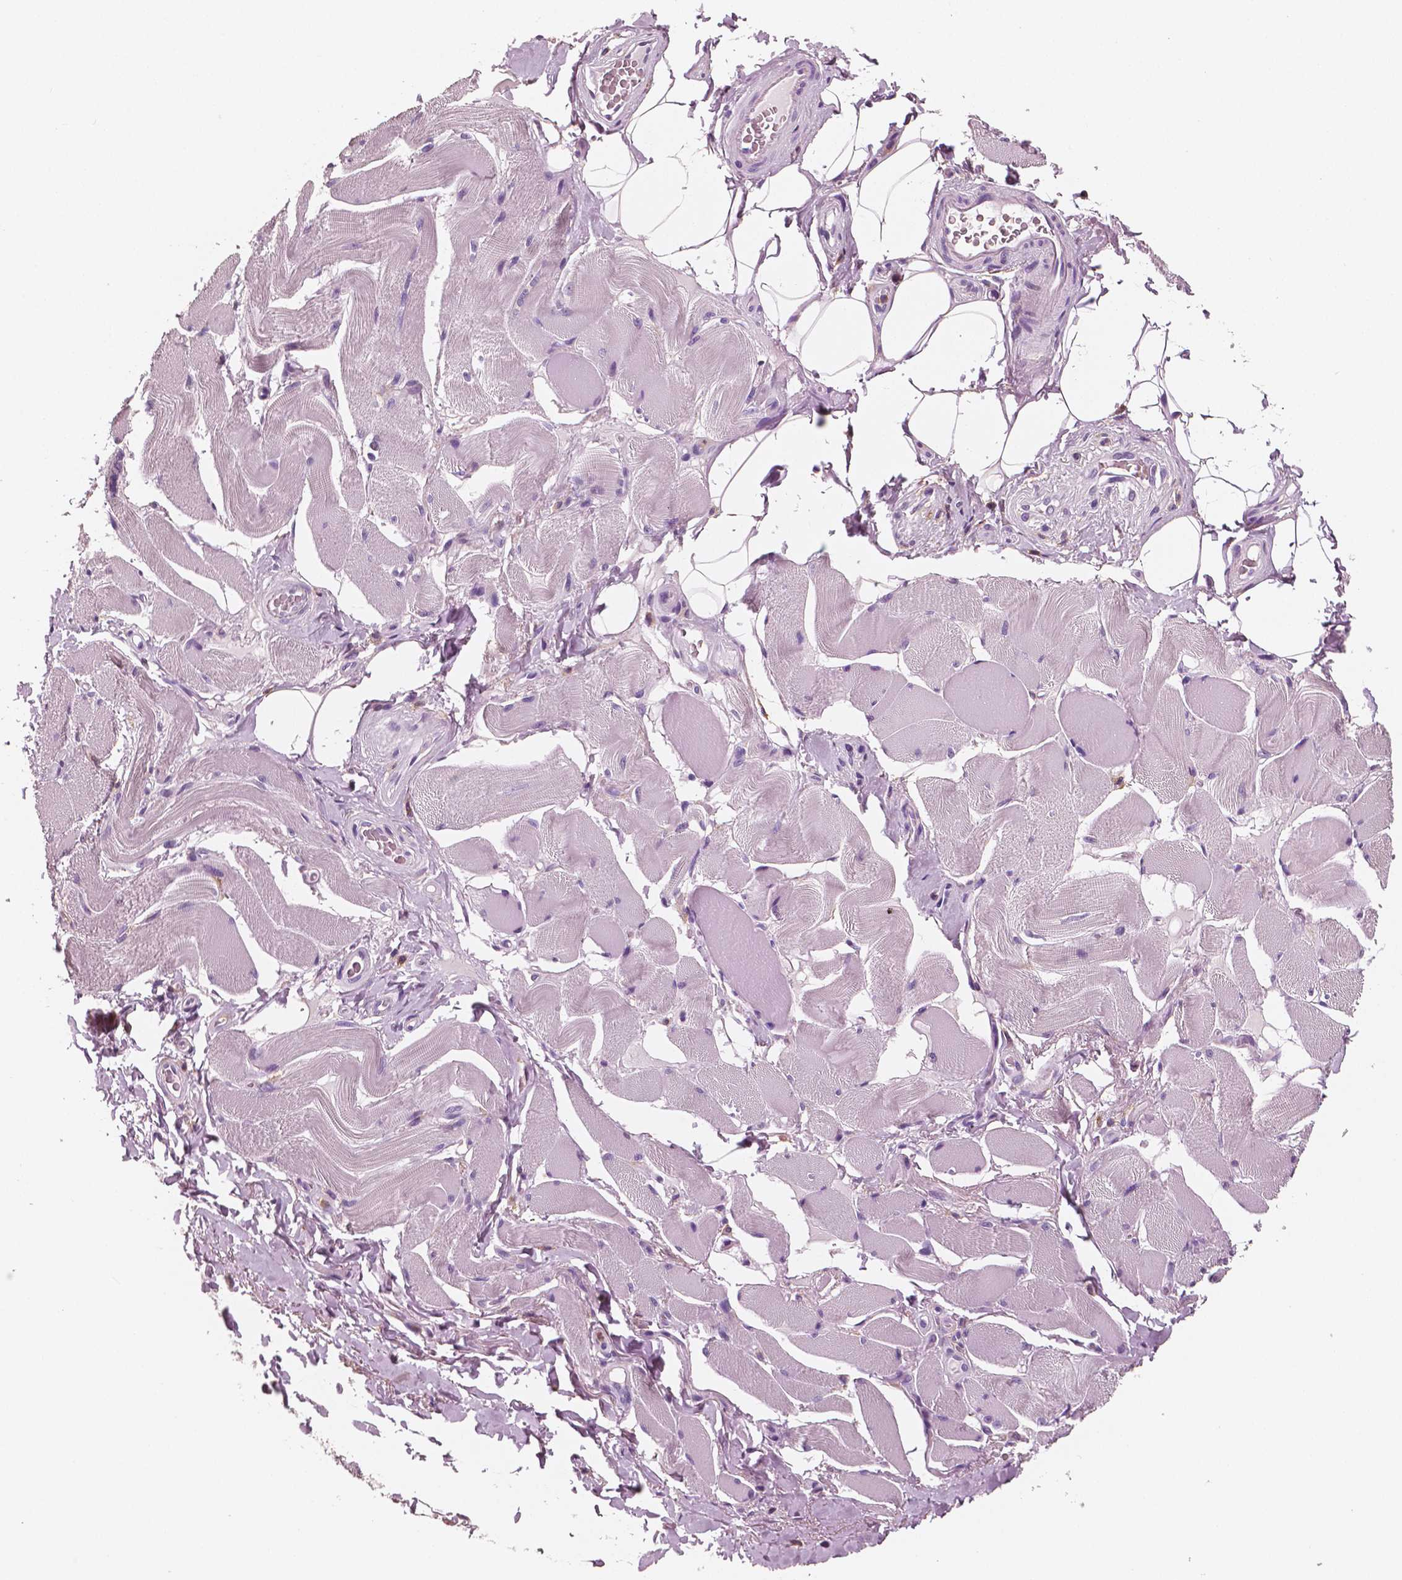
{"staining": {"intensity": "negative", "quantity": "none", "location": "none"}, "tissue": "skeletal muscle", "cell_type": "Myocytes", "image_type": "normal", "snomed": [{"axis": "morphology", "description": "Normal tissue, NOS"}, {"axis": "topography", "description": "Skeletal muscle"}, {"axis": "topography", "description": "Anal"}, {"axis": "topography", "description": "Peripheral nerve tissue"}], "caption": "DAB immunohistochemical staining of normal skeletal muscle demonstrates no significant positivity in myocytes. The staining was performed using DAB (3,3'-diaminobenzidine) to visualize the protein expression in brown, while the nuclei were stained in blue with hematoxylin (Magnification: 20x).", "gene": "PTPRC", "patient": {"sex": "male", "age": 53}}